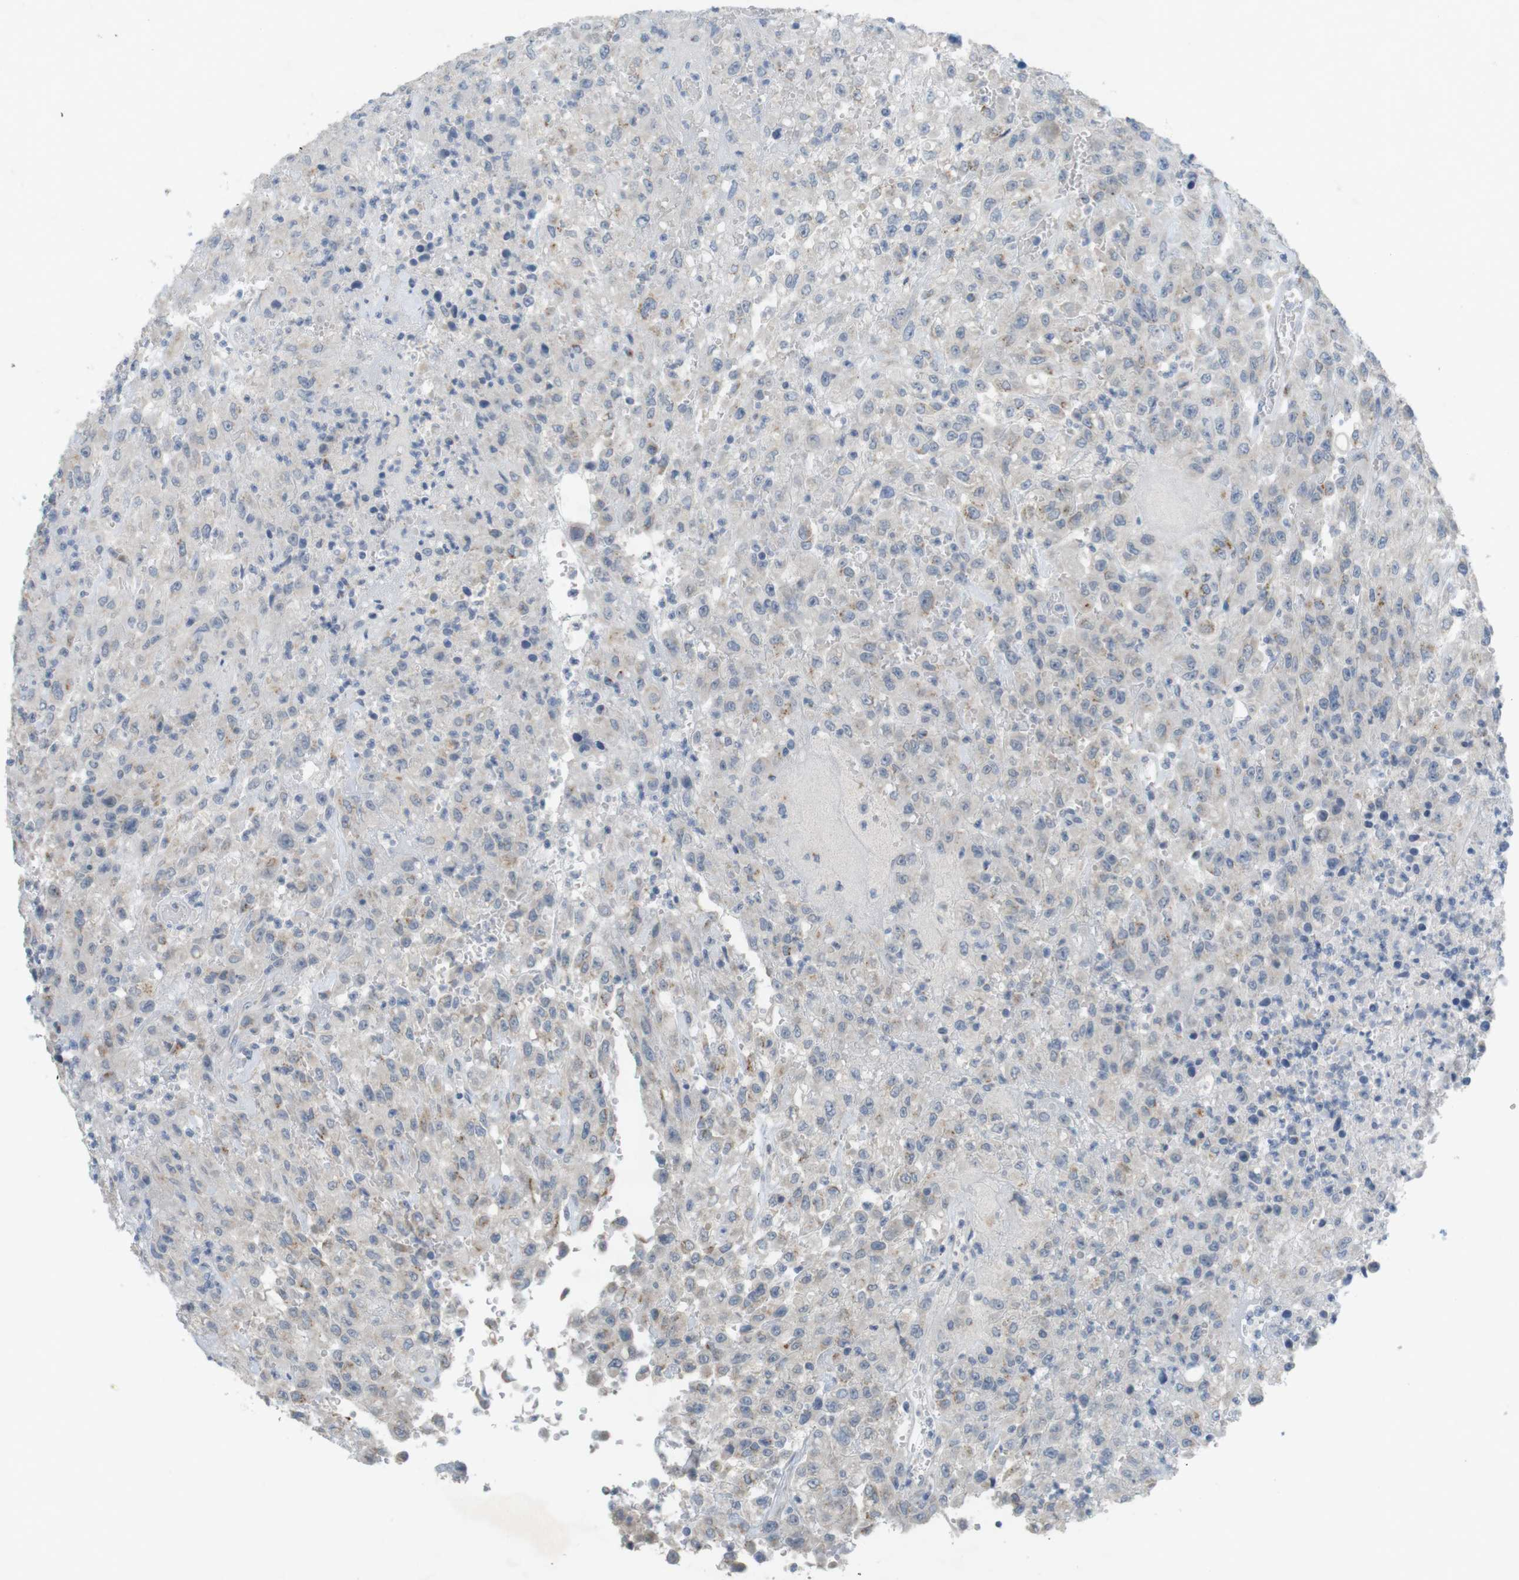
{"staining": {"intensity": "weak", "quantity": "<25%", "location": "cytoplasmic/membranous"}, "tissue": "urothelial cancer", "cell_type": "Tumor cells", "image_type": "cancer", "snomed": [{"axis": "morphology", "description": "Urothelial carcinoma, High grade"}, {"axis": "topography", "description": "Urinary bladder"}], "caption": "Immunohistochemistry photomicrograph of neoplastic tissue: urothelial cancer stained with DAB shows no significant protein positivity in tumor cells.", "gene": "YIPF3", "patient": {"sex": "male", "age": 46}}